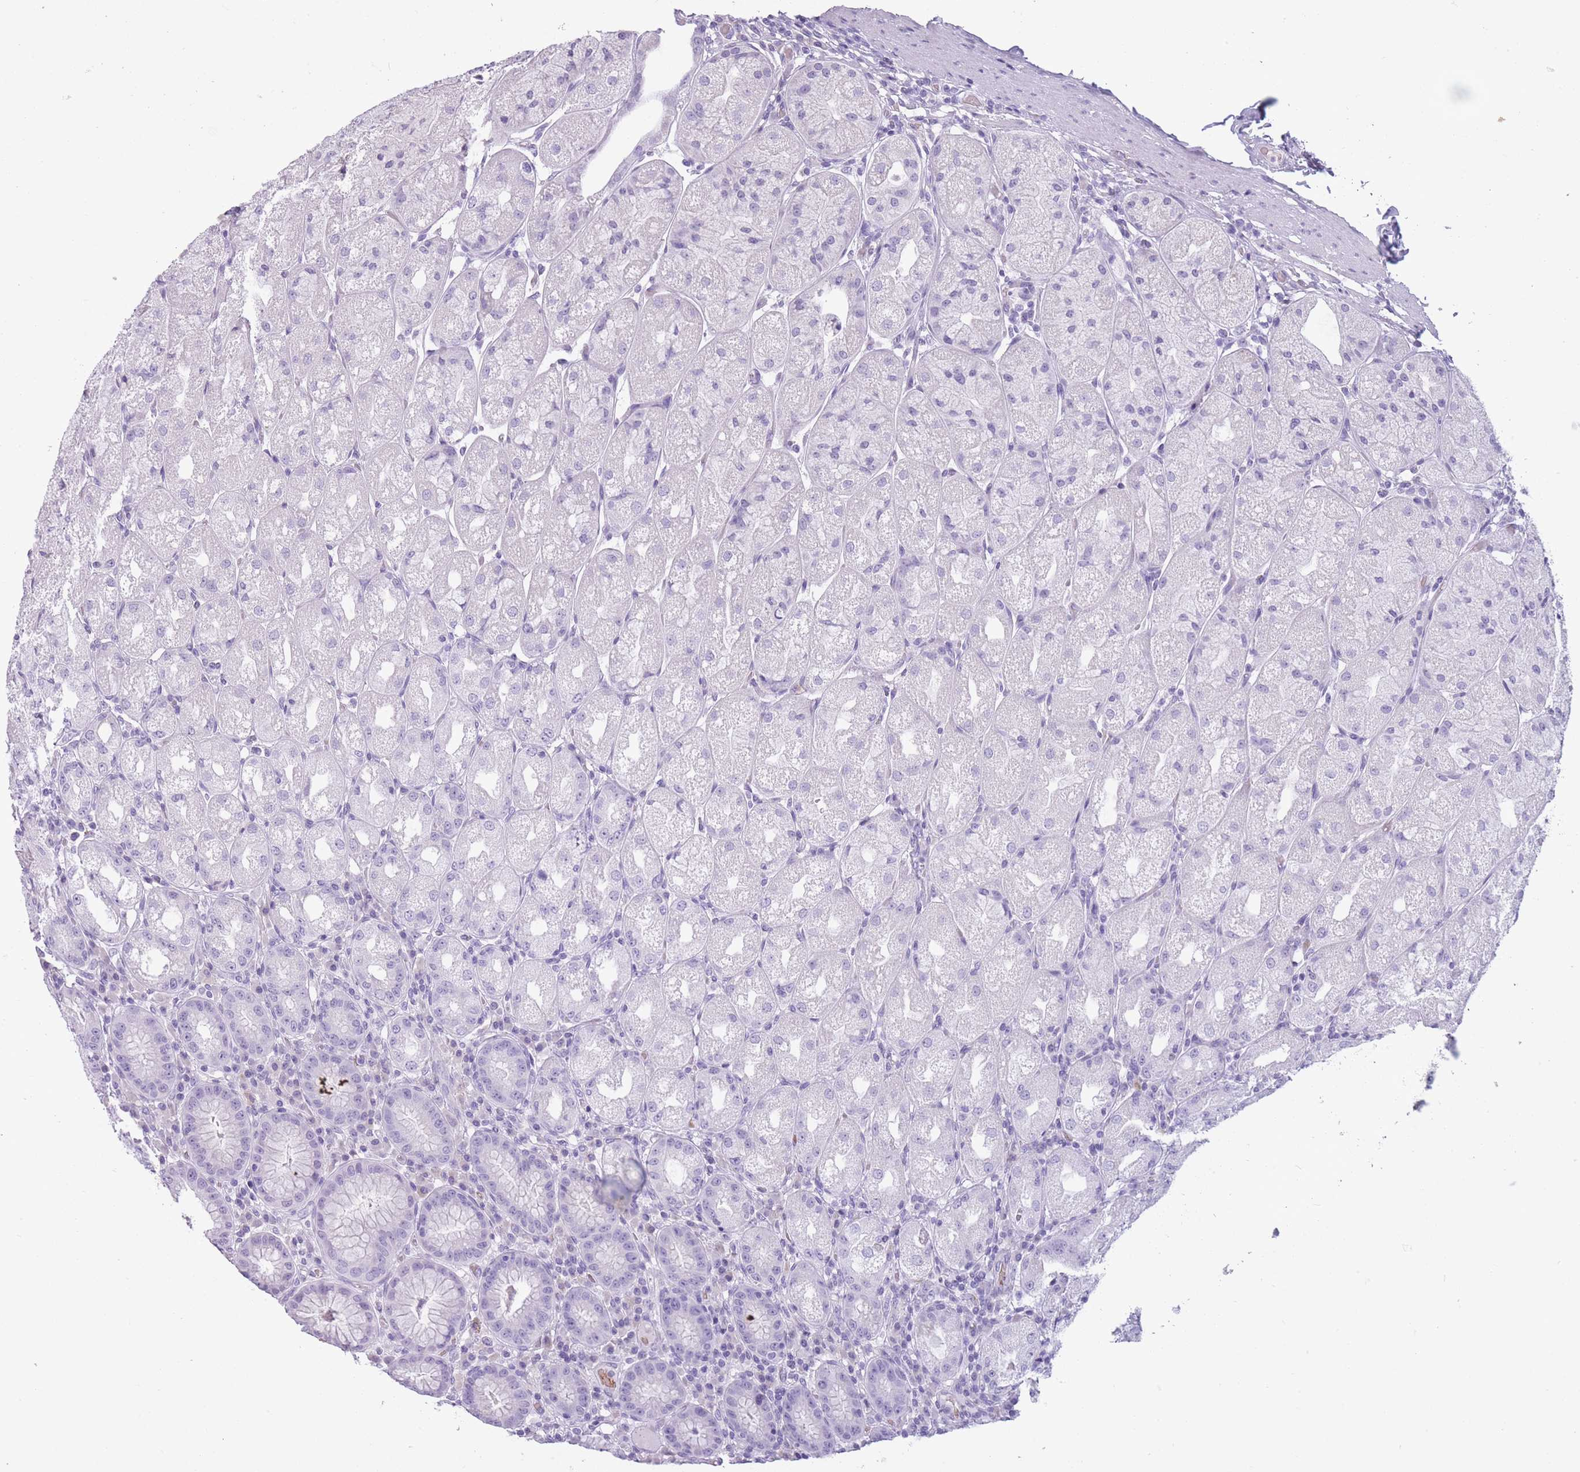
{"staining": {"intensity": "negative", "quantity": "none", "location": "none"}, "tissue": "stomach", "cell_type": "Glandular cells", "image_type": "normal", "snomed": [{"axis": "morphology", "description": "Normal tissue, NOS"}, {"axis": "topography", "description": "Stomach, upper"}], "caption": "Normal stomach was stained to show a protein in brown. There is no significant expression in glandular cells. (Stains: DAB (3,3'-diaminobenzidine) immunohistochemistry with hematoxylin counter stain, Microscopy: brightfield microscopy at high magnification).", "gene": "OR7C1", "patient": {"sex": "male", "age": 52}}